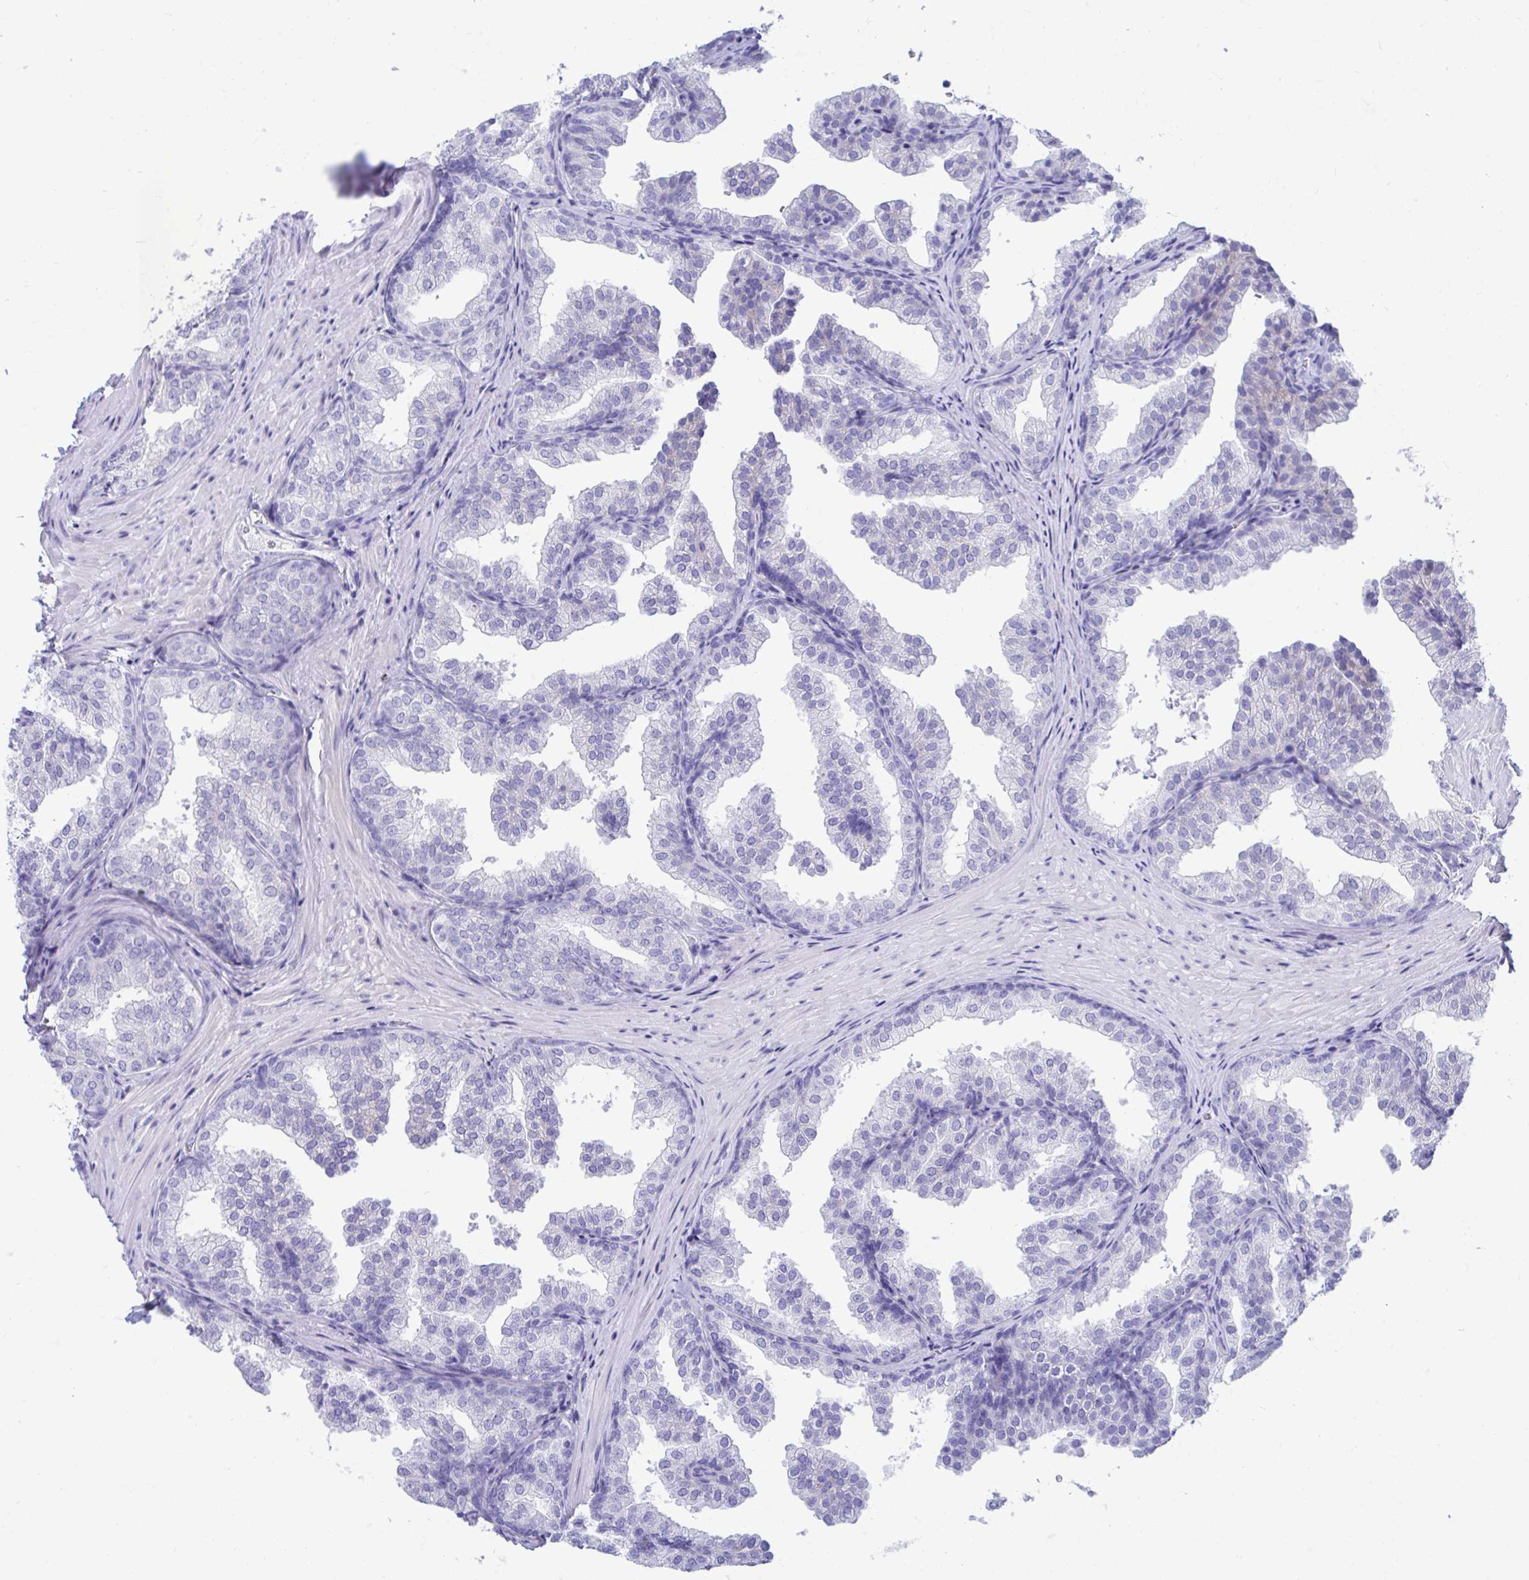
{"staining": {"intensity": "negative", "quantity": "none", "location": "none"}, "tissue": "prostate", "cell_type": "Glandular cells", "image_type": "normal", "snomed": [{"axis": "morphology", "description": "Normal tissue, NOS"}, {"axis": "topography", "description": "Prostate"}], "caption": "Immunohistochemistry histopathology image of normal prostate: human prostate stained with DAB demonstrates no significant protein positivity in glandular cells.", "gene": "SHISA8", "patient": {"sex": "male", "age": 37}}